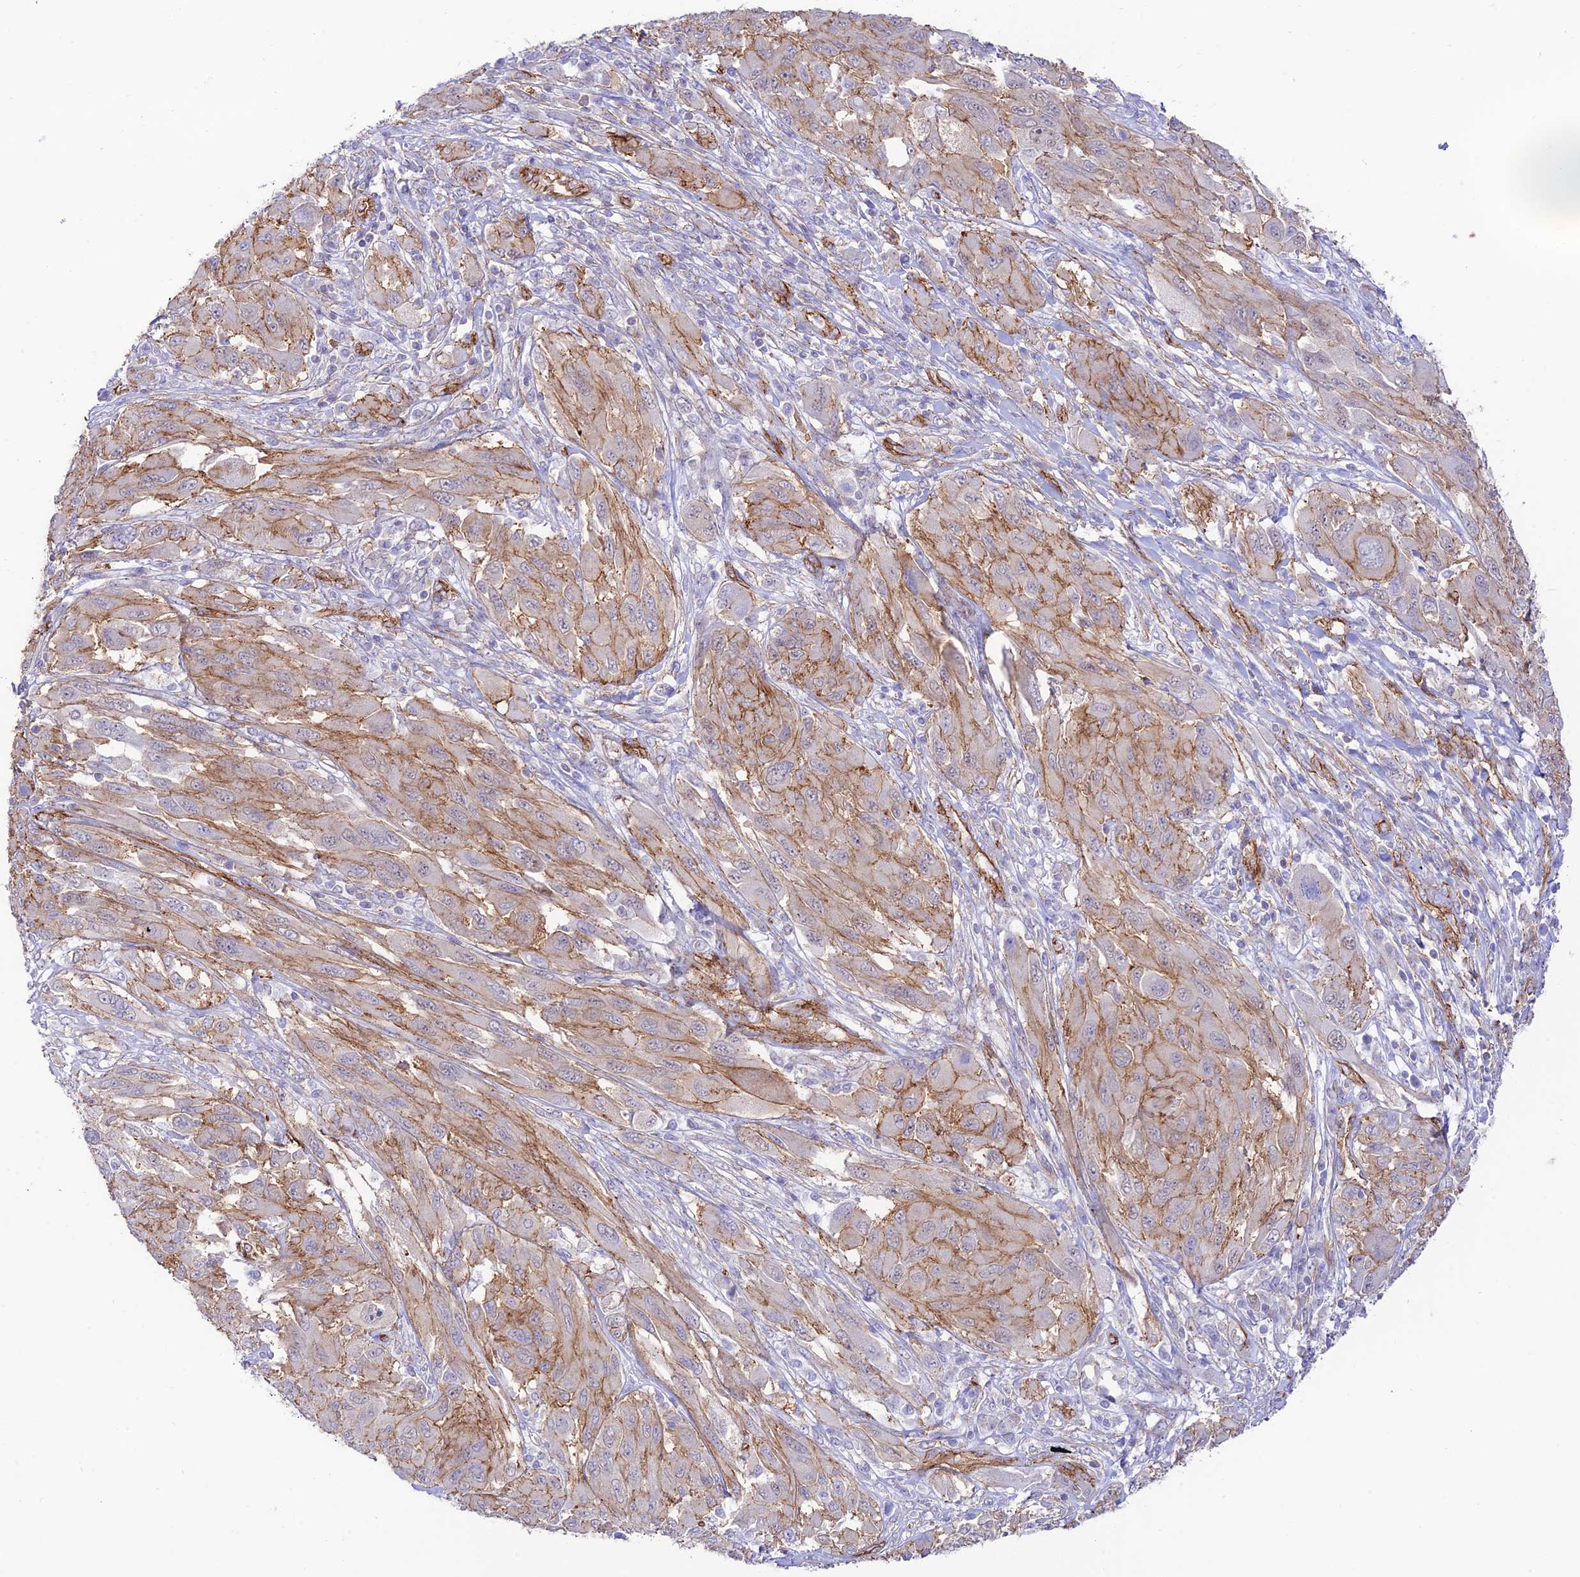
{"staining": {"intensity": "moderate", "quantity": "25%-75%", "location": "cytoplasmic/membranous"}, "tissue": "melanoma", "cell_type": "Tumor cells", "image_type": "cancer", "snomed": [{"axis": "morphology", "description": "Malignant melanoma, NOS"}, {"axis": "topography", "description": "Skin"}], "caption": "Malignant melanoma stained with a brown dye displays moderate cytoplasmic/membranous positive positivity in approximately 25%-75% of tumor cells.", "gene": "YPEL5", "patient": {"sex": "female", "age": 91}}